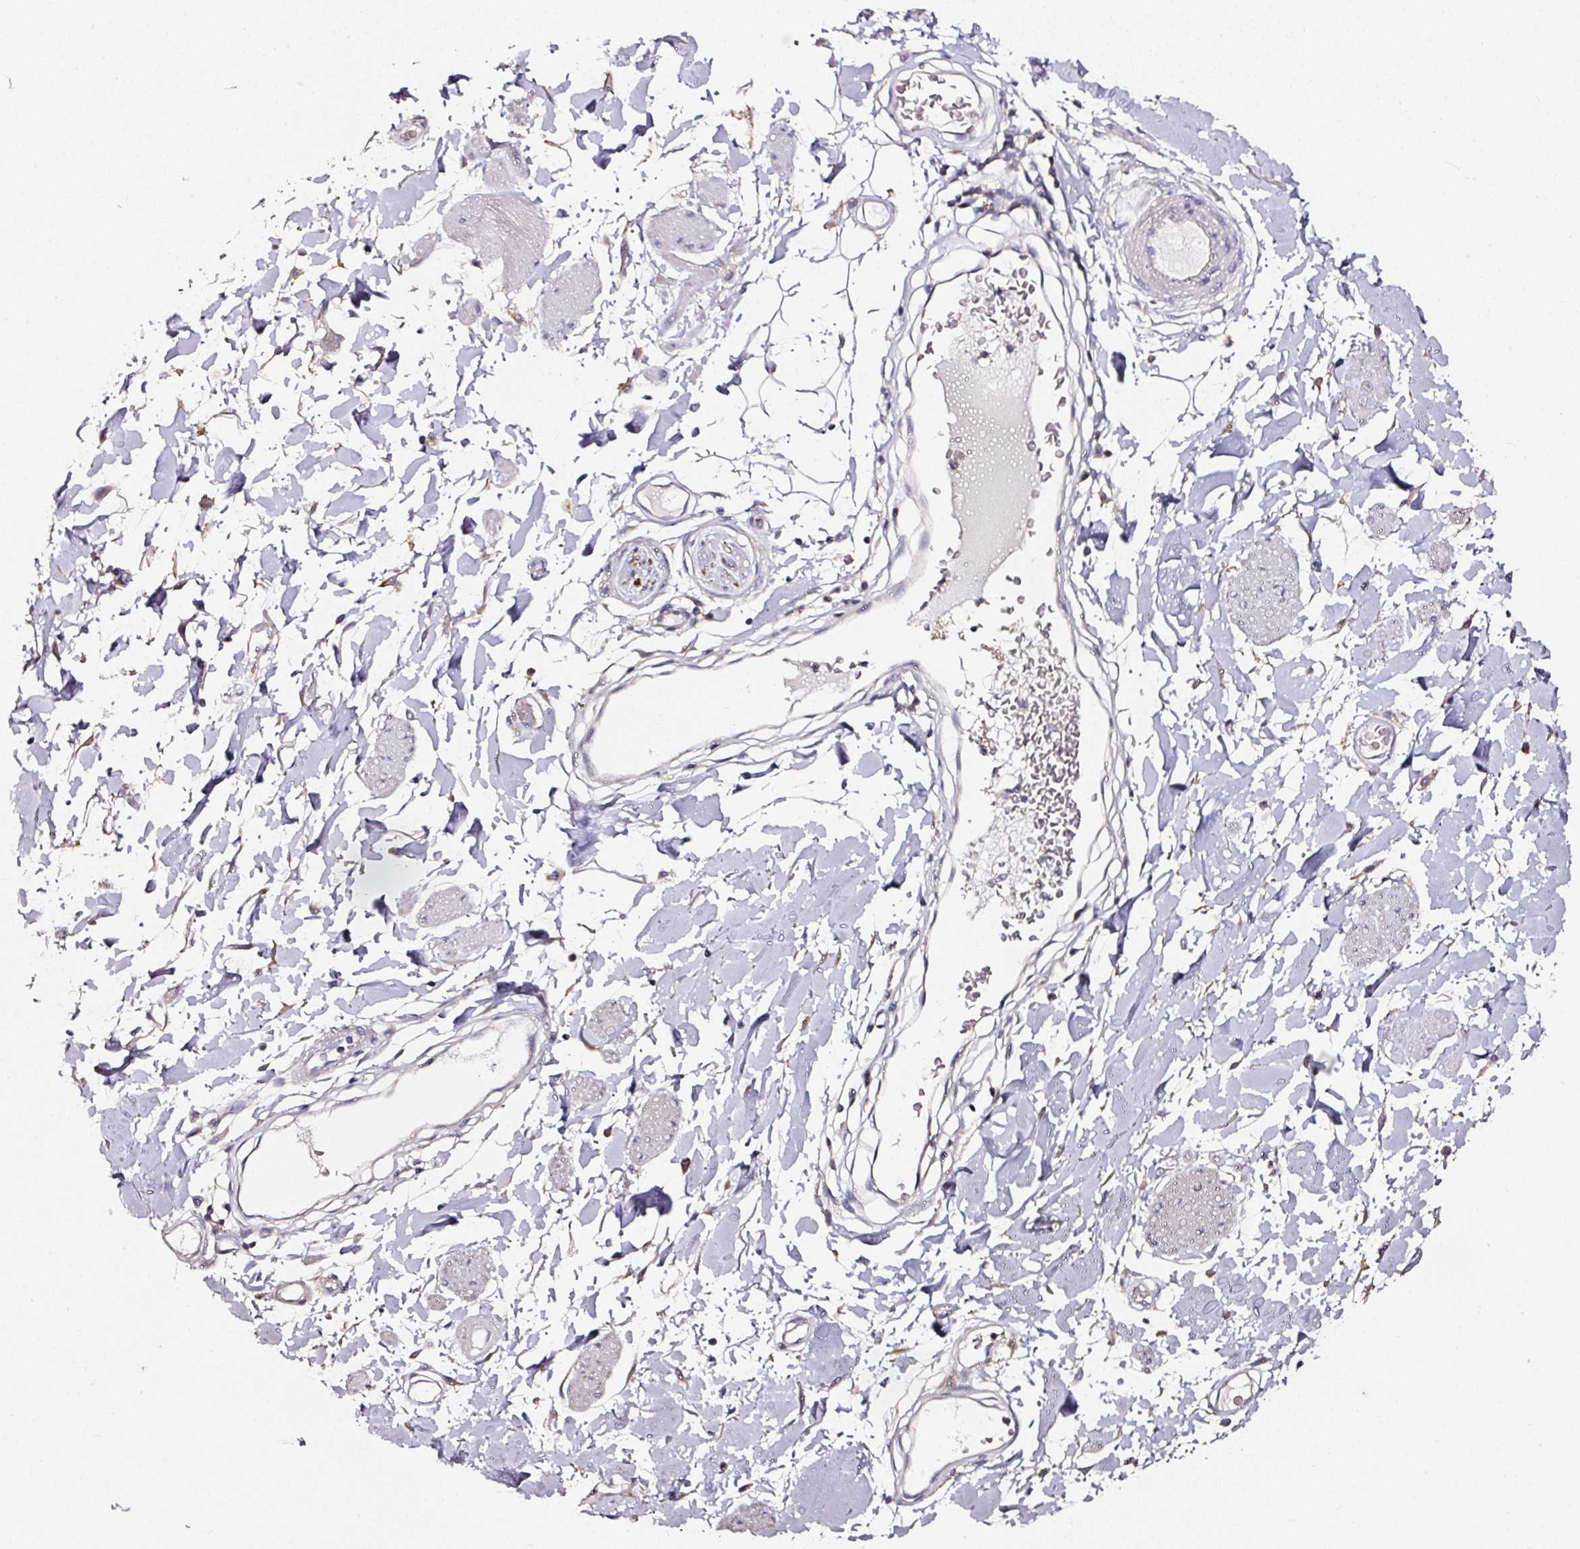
{"staining": {"intensity": "negative", "quantity": "none", "location": "none"}, "tissue": "adipose tissue", "cell_type": "Adipocytes", "image_type": "normal", "snomed": [{"axis": "morphology", "description": "Normal tissue, NOS"}, {"axis": "topography", "description": "Vulva"}, {"axis": "topography", "description": "Peripheral nerve tissue"}], "caption": "Immunohistochemical staining of normal human adipose tissue displays no significant staining in adipocytes.", "gene": "CD47", "patient": {"sex": "female", "age": 68}}